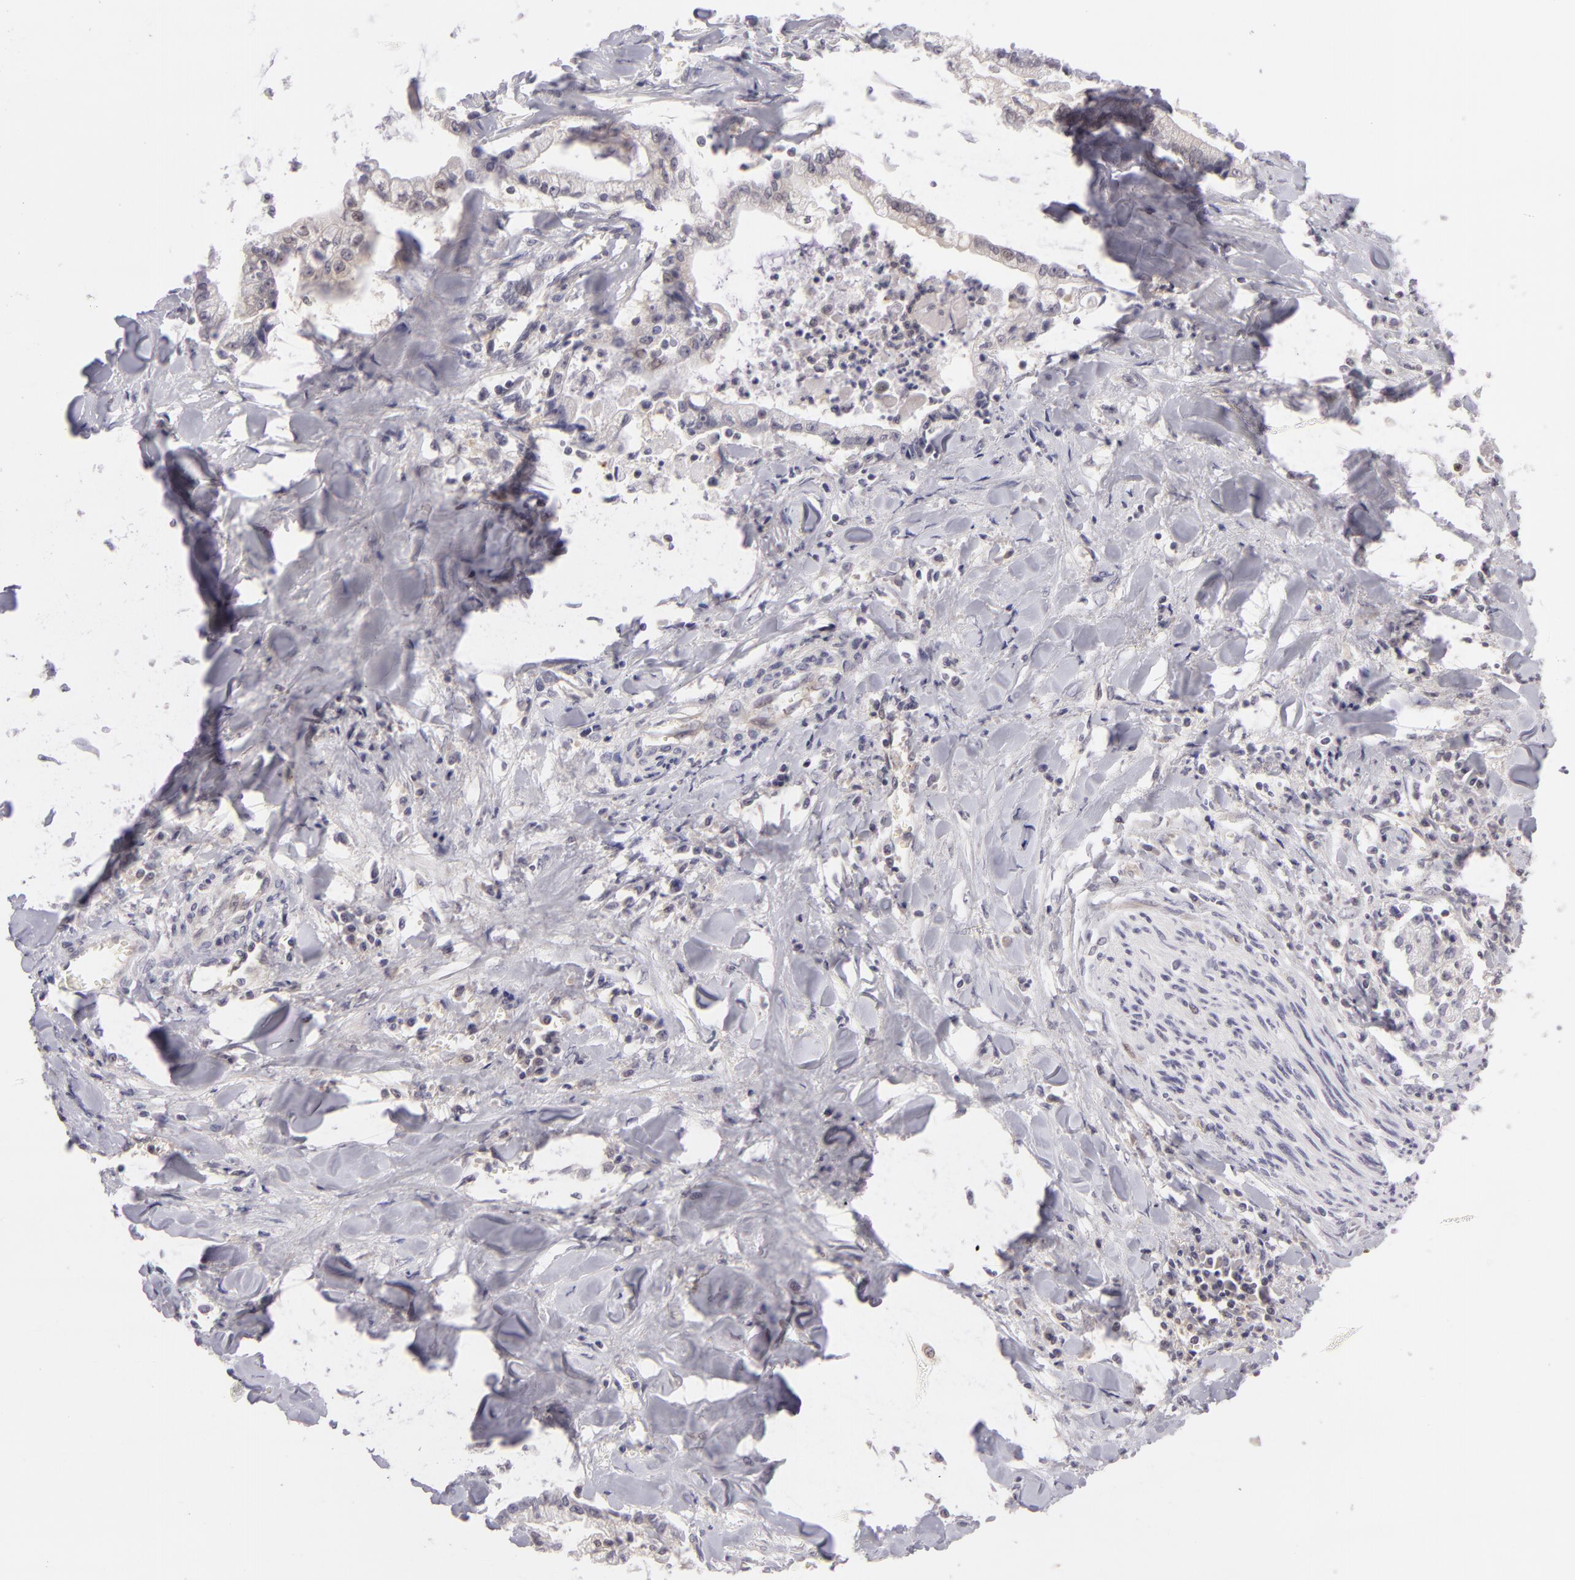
{"staining": {"intensity": "moderate", "quantity": "25%-75%", "location": "cytoplasmic/membranous"}, "tissue": "liver cancer", "cell_type": "Tumor cells", "image_type": "cancer", "snomed": [{"axis": "morphology", "description": "Cholangiocarcinoma"}, {"axis": "topography", "description": "Liver"}], "caption": "An IHC image of neoplastic tissue is shown. Protein staining in brown highlights moderate cytoplasmic/membranous positivity in liver cancer within tumor cells. Using DAB (brown) and hematoxylin (blue) stains, captured at high magnification using brightfield microscopy.", "gene": "BCL10", "patient": {"sex": "male", "age": 57}}